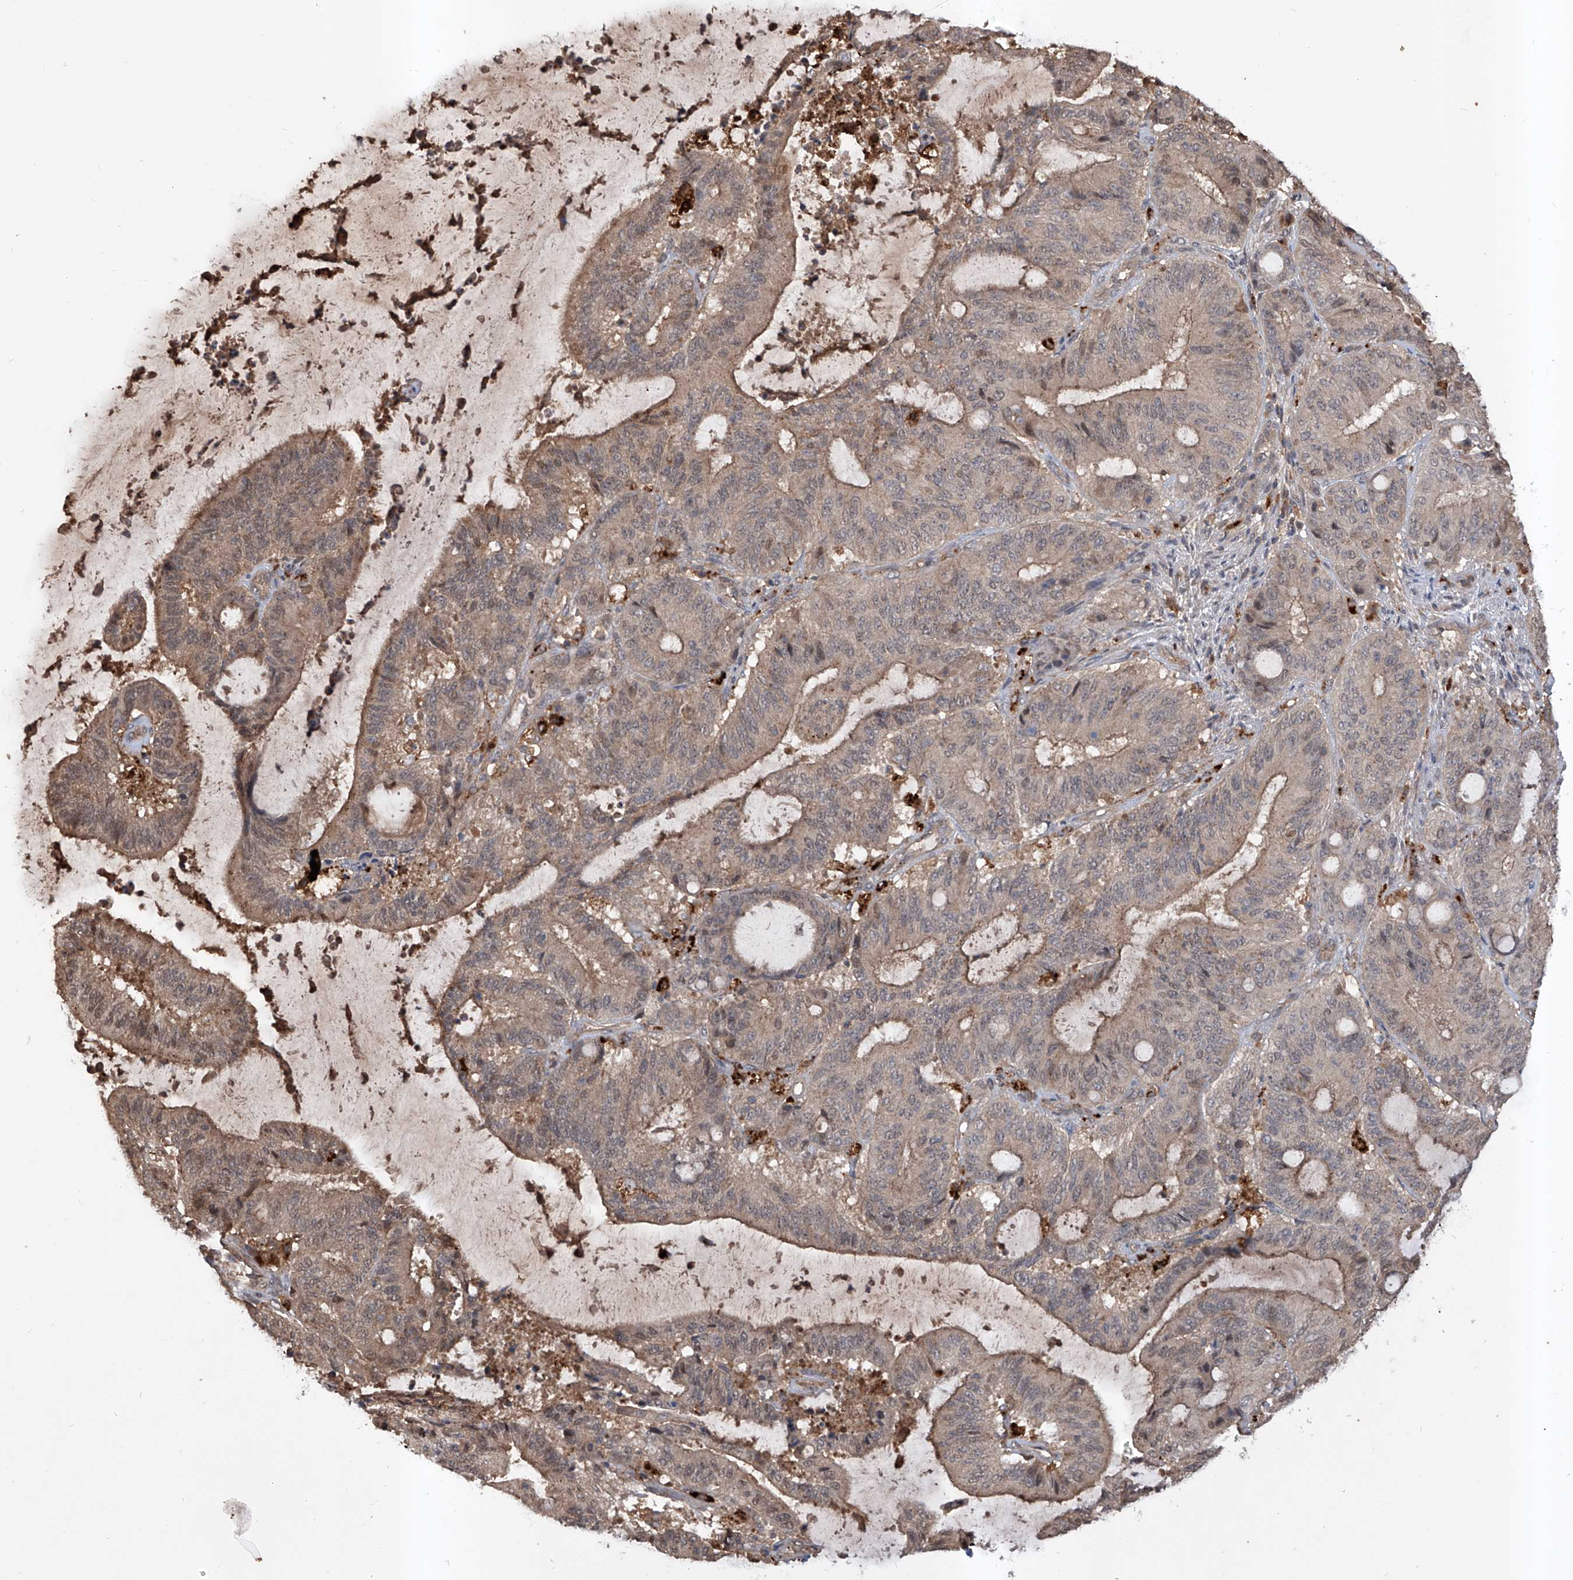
{"staining": {"intensity": "weak", "quantity": "<25%", "location": "cytoplasmic/membranous,nuclear"}, "tissue": "liver cancer", "cell_type": "Tumor cells", "image_type": "cancer", "snomed": [{"axis": "morphology", "description": "Normal tissue, NOS"}, {"axis": "morphology", "description": "Cholangiocarcinoma"}, {"axis": "topography", "description": "Liver"}, {"axis": "topography", "description": "Peripheral nerve tissue"}], "caption": "A micrograph of human liver cholangiocarcinoma is negative for staining in tumor cells. (Immunohistochemistry, brightfield microscopy, high magnification).", "gene": "HOXC8", "patient": {"sex": "female", "age": 73}}